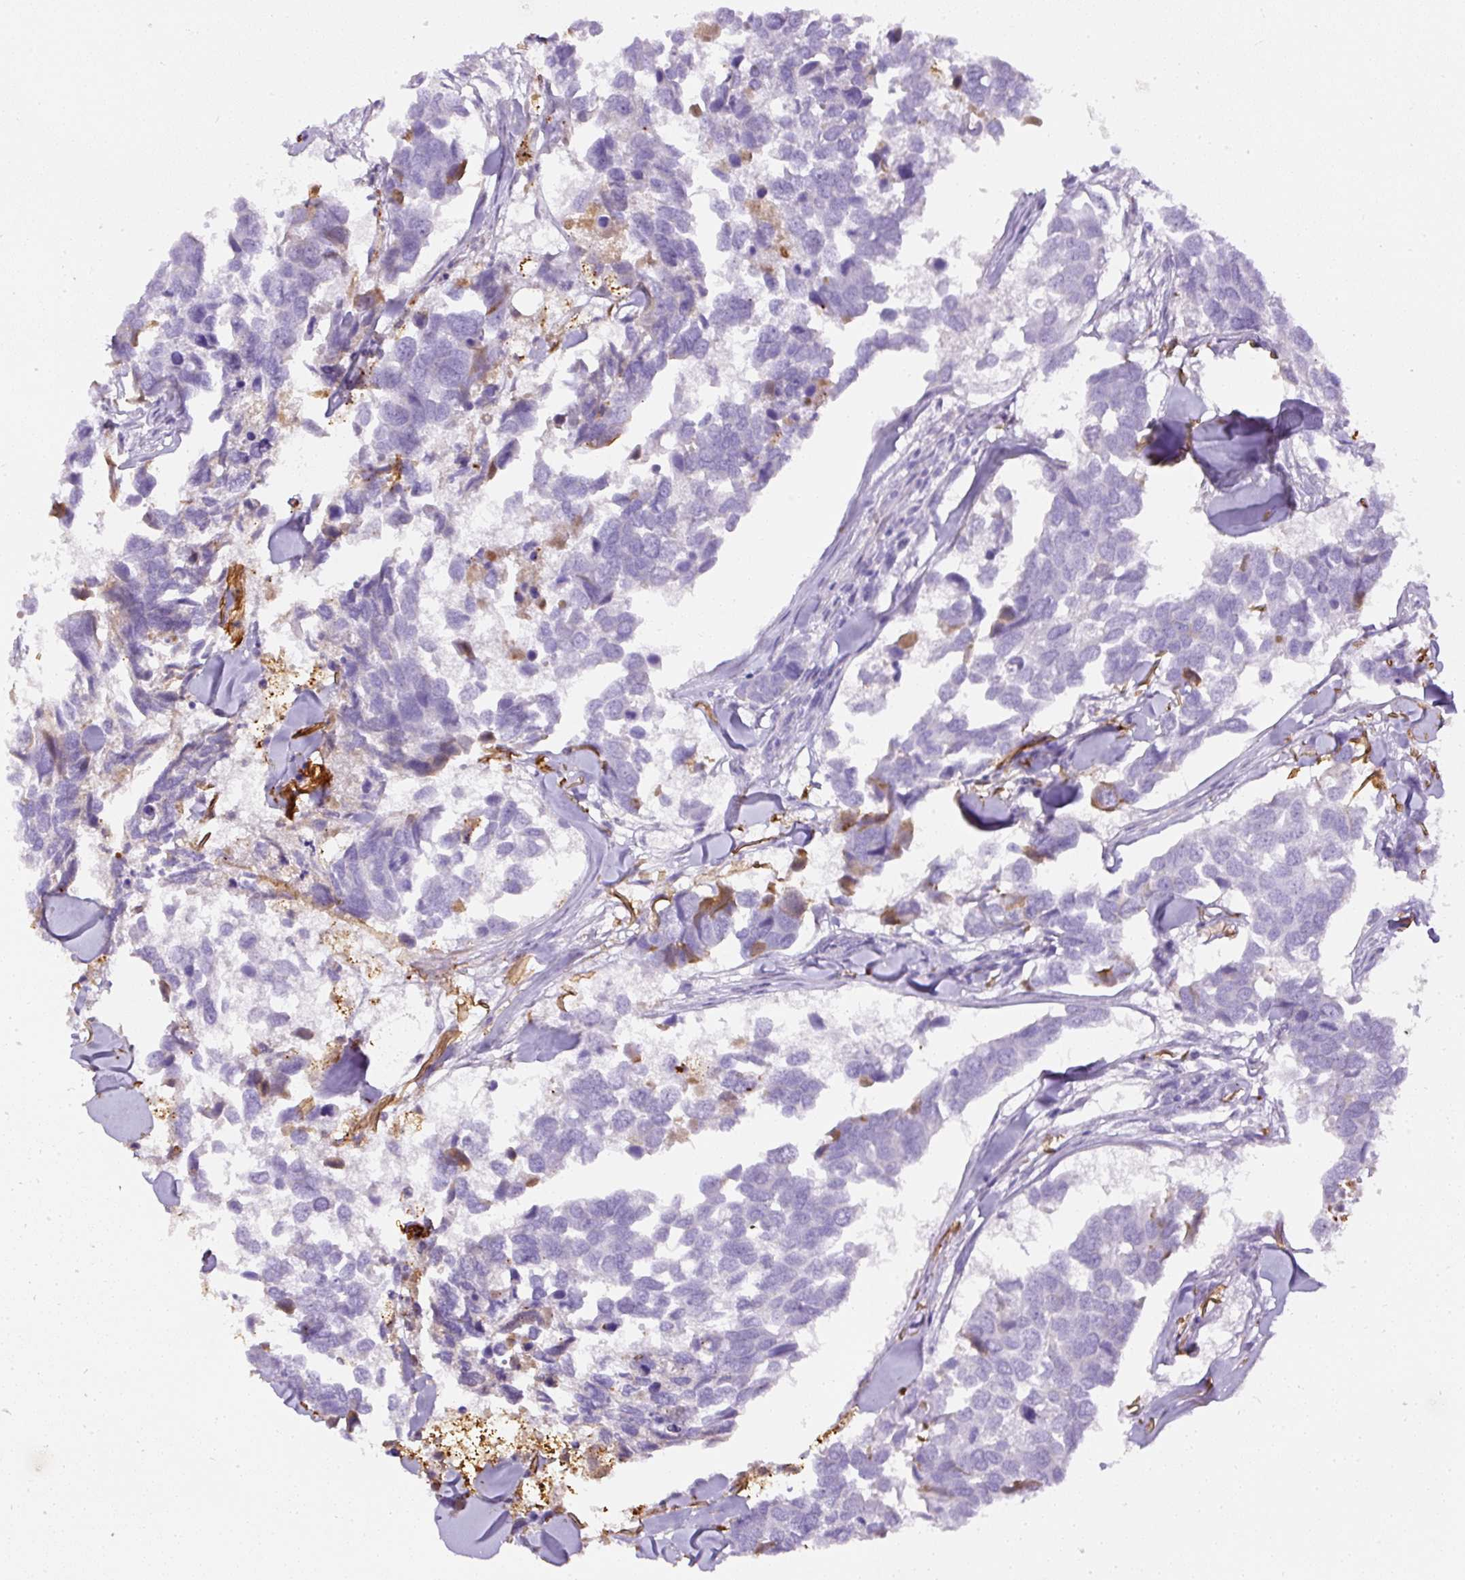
{"staining": {"intensity": "negative", "quantity": "none", "location": "none"}, "tissue": "breast cancer", "cell_type": "Tumor cells", "image_type": "cancer", "snomed": [{"axis": "morphology", "description": "Duct carcinoma"}, {"axis": "topography", "description": "Breast"}], "caption": "High power microscopy histopathology image of an immunohistochemistry histopathology image of breast cancer (intraductal carcinoma), revealing no significant staining in tumor cells.", "gene": "APCS", "patient": {"sex": "female", "age": 83}}